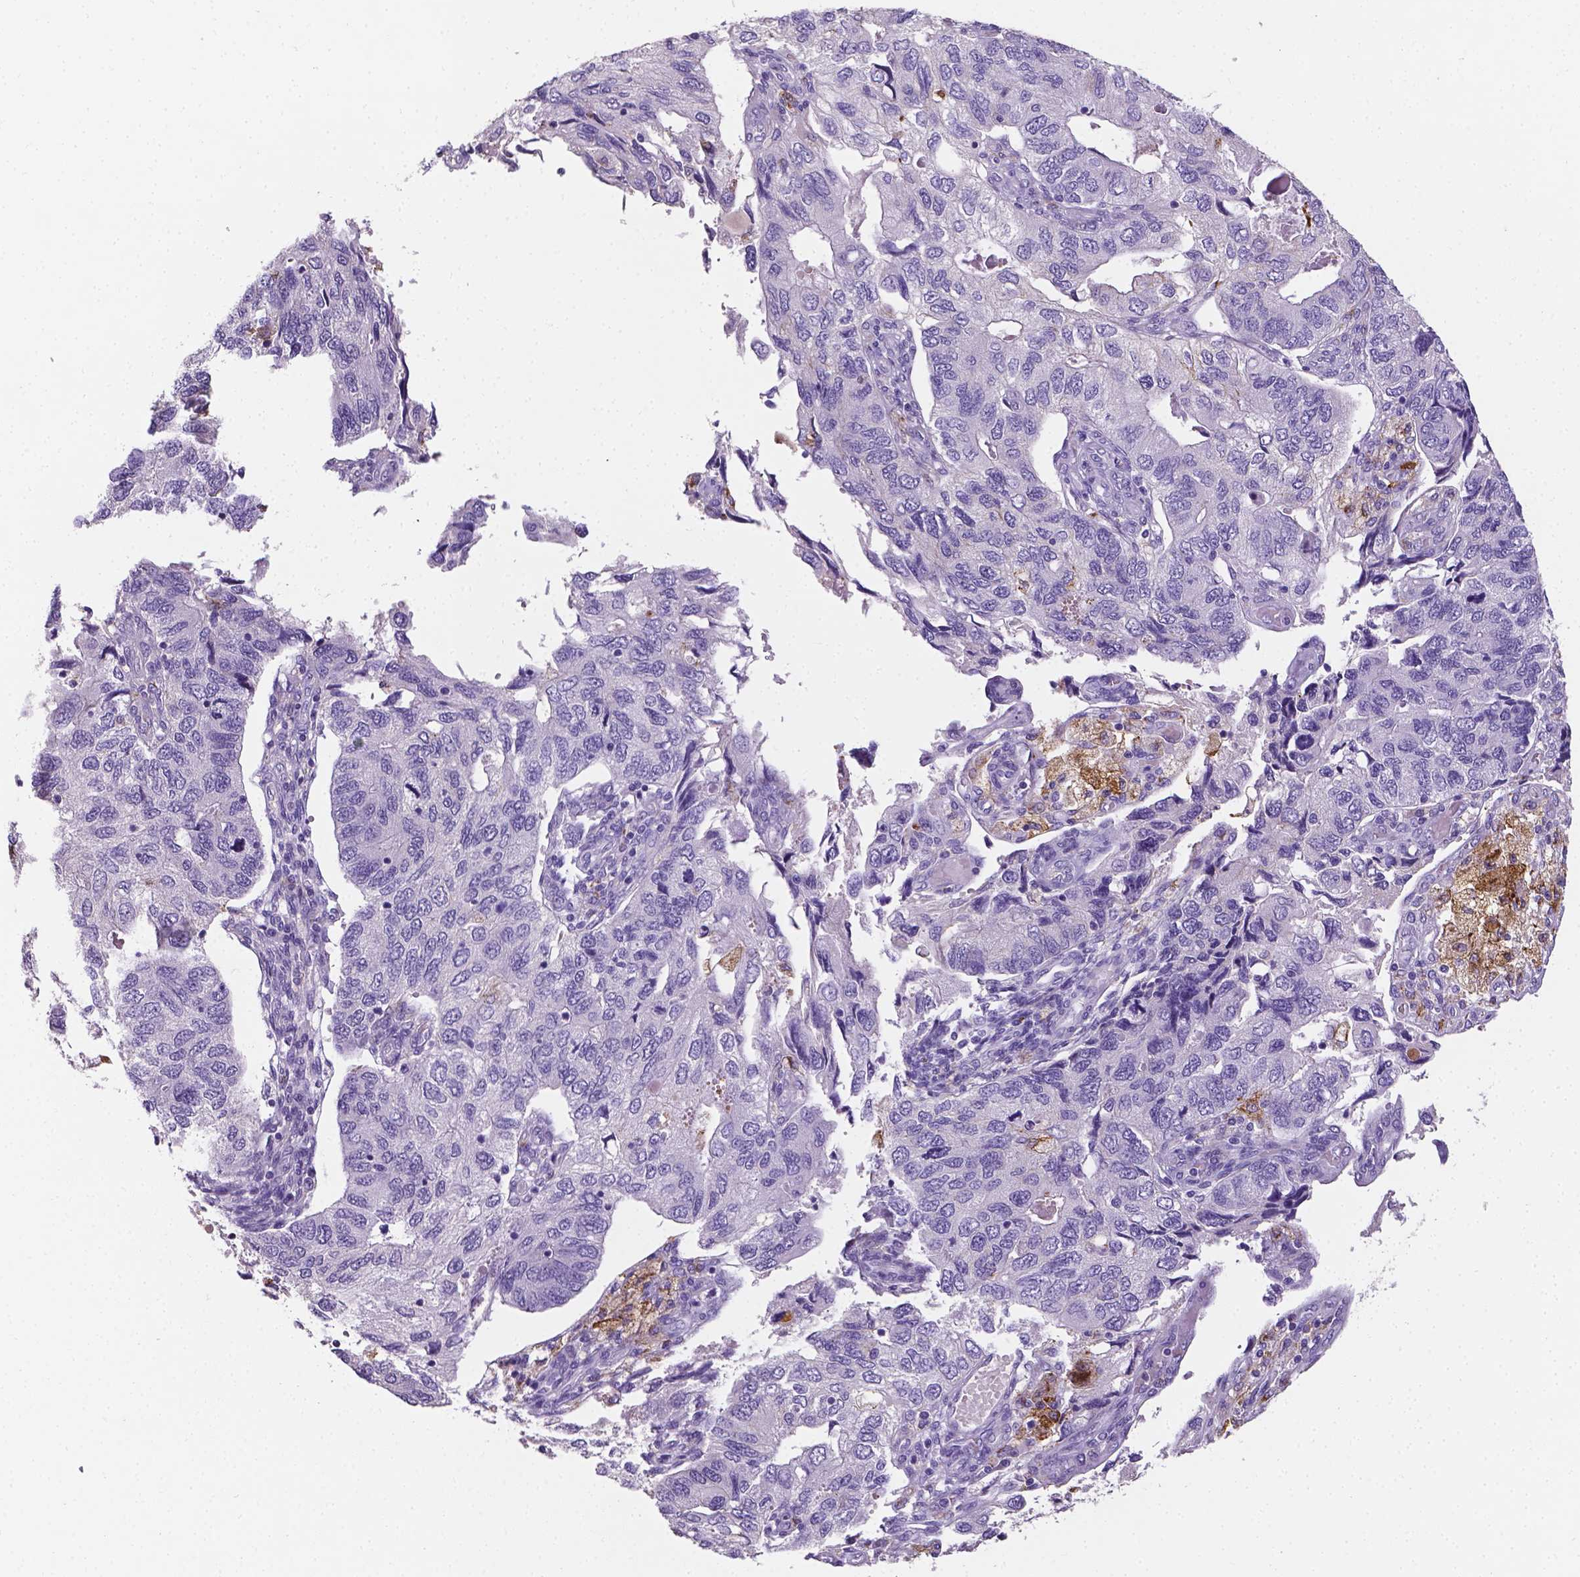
{"staining": {"intensity": "negative", "quantity": "none", "location": "none"}, "tissue": "endometrial cancer", "cell_type": "Tumor cells", "image_type": "cancer", "snomed": [{"axis": "morphology", "description": "Carcinoma, NOS"}, {"axis": "topography", "description": "Uterus"}], "caption": "IHC histopathology image of neoplastic tissue: human endometrial carcinoma stained with DAB demonstrates no significant protein expression in tumor cells. (Brightfield microscopy of DAB immunohistochemistry (IHC) at high magnification).", "gene": "APOE", "patient": {"sex": "female", "age": 76}}